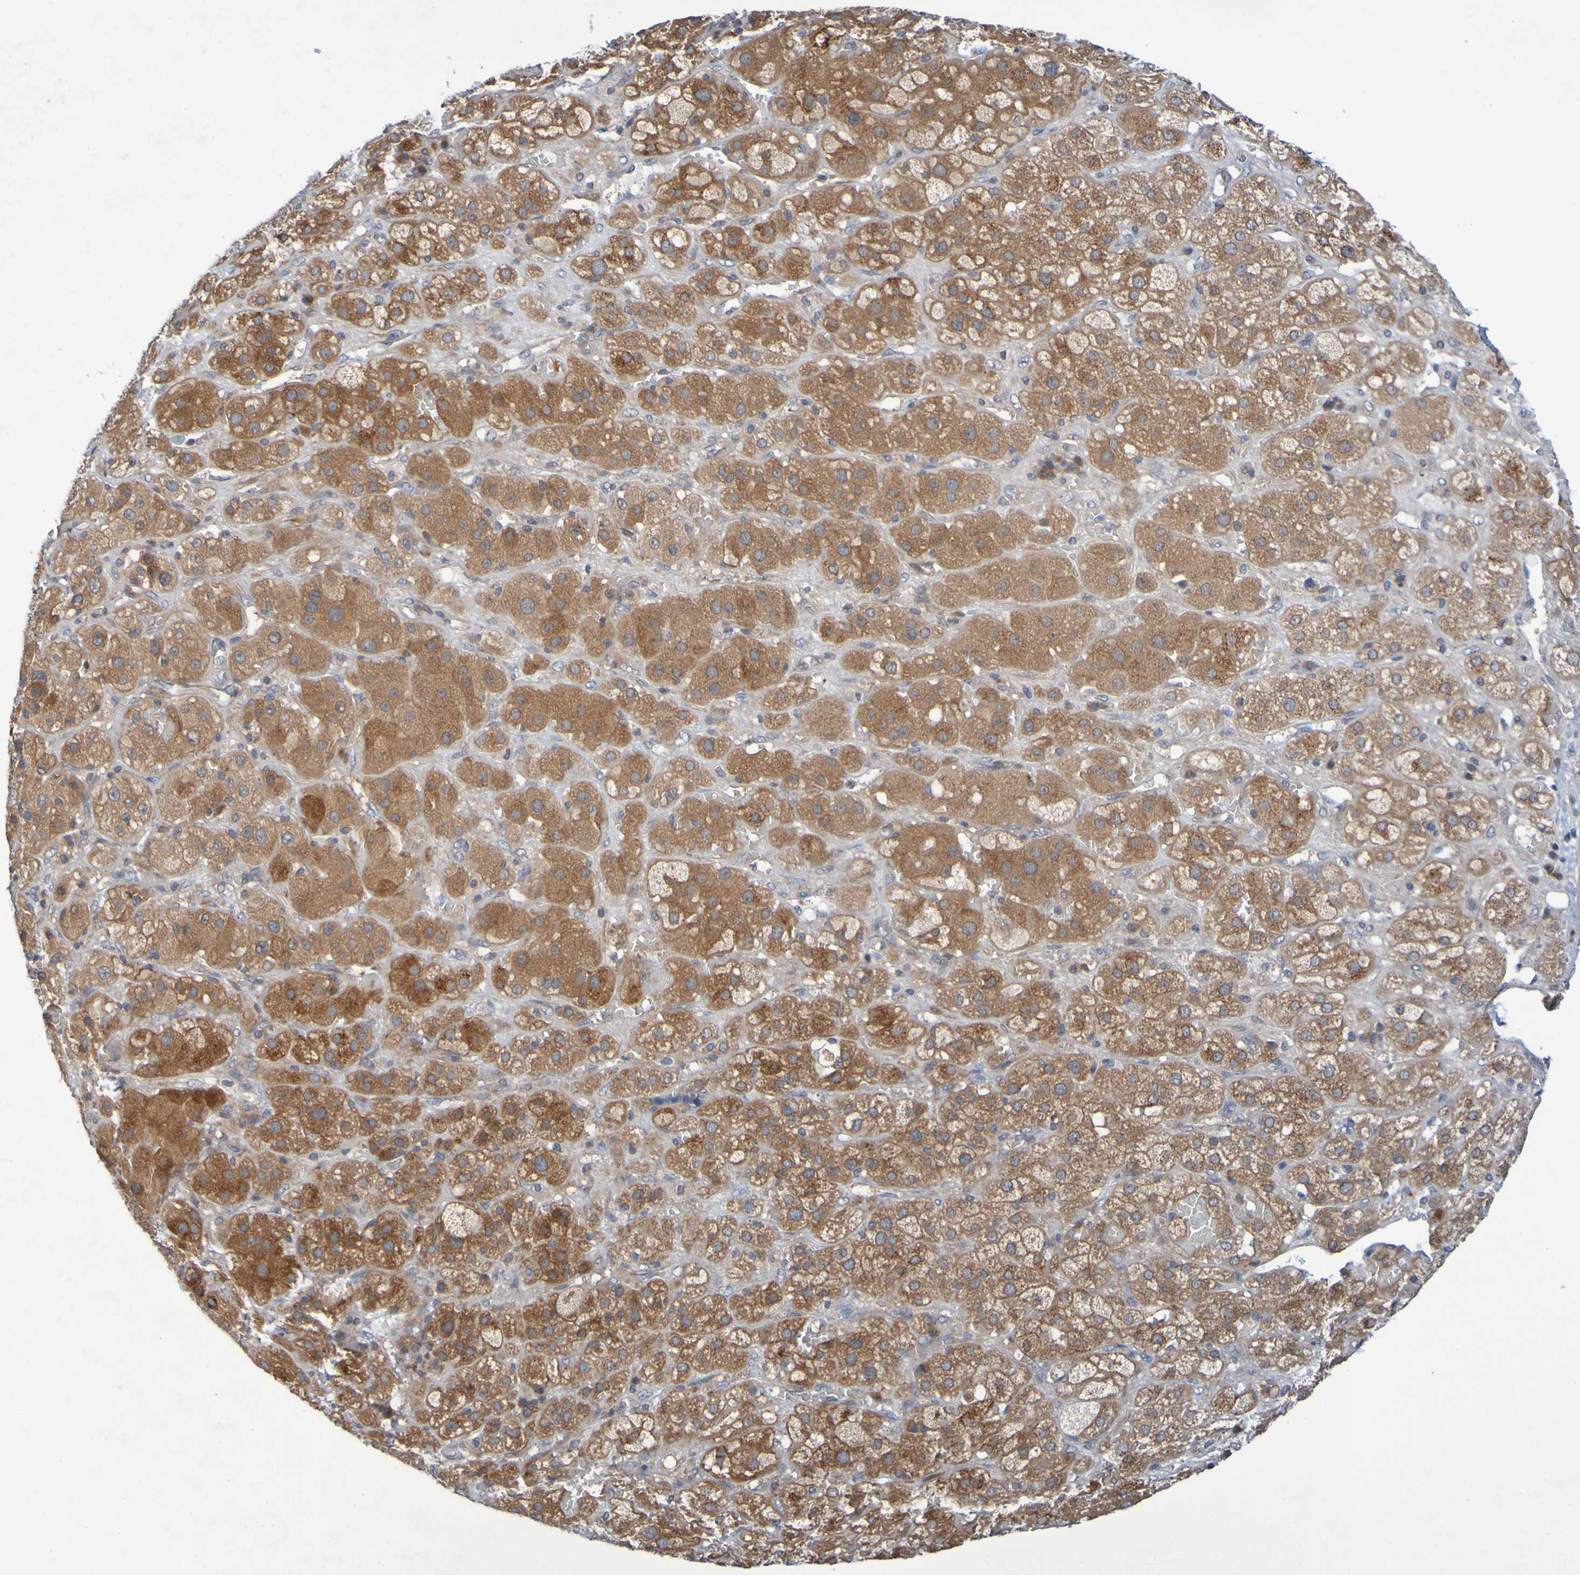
{"staining": {"intensity": "moderate", "quantity": ">75%", "location": "cytoplasmic/membranous"}, "tissue": "adrenal gland", "cell_type": "Glandular cells", "image_type": "normal", "snomed": [{"axis": "morphology", "description": "Normal tissue, NOS"}, {"axis": "topography", "description": "Adrenal gland"}], "caption": "This image displays immunohistochemistry (IHC) staining of normal adrenal gland, with medium moderate cytoplasmic/membranous positivity in approximately >75% of glandular cells.", "gene": "SDK1", "patient": {"sex": "female", "age": 47}}